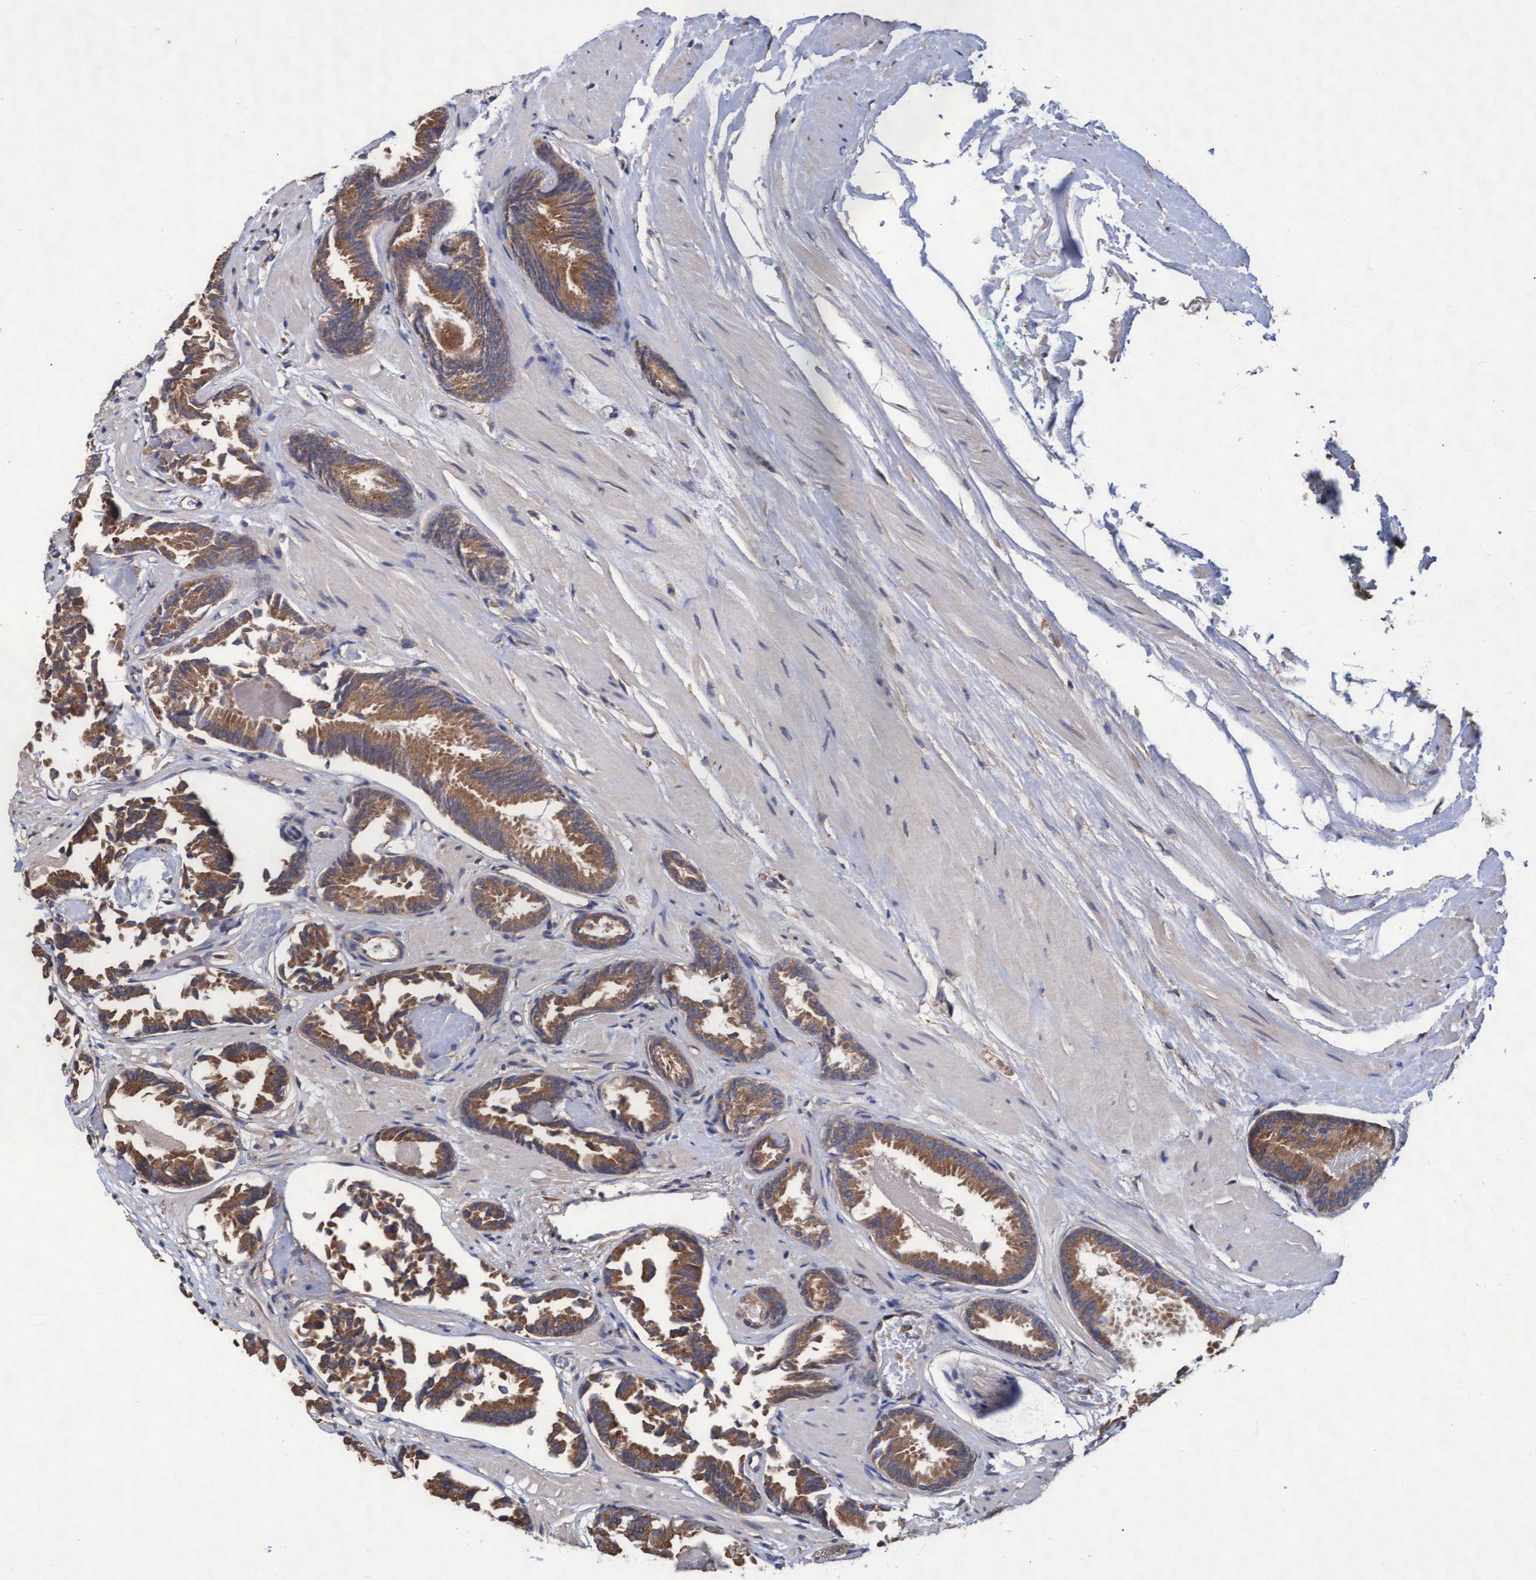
{"staining": {"intensity": "moderate", "quantity": ">75%", "location": "cytoplasmic/membranous"}, "tissue": "prostate cancer", "cell_type": "Tumor cells", "image_type": "cancer", "snomed": [{"axis": "morphology", "description": "Adenocarcinoma, Low grade"}, {"axis": "topography", "description": "Prostate"}], "caption": "IHC of human prostate adenocarcinoma (low-grade) exhibits medium levels of moderate cytoplasmic/membranous positivity in about >75% of tumor cells.", "gene": "ABCF2", "patient": {"sex": "male", "age": 51}}